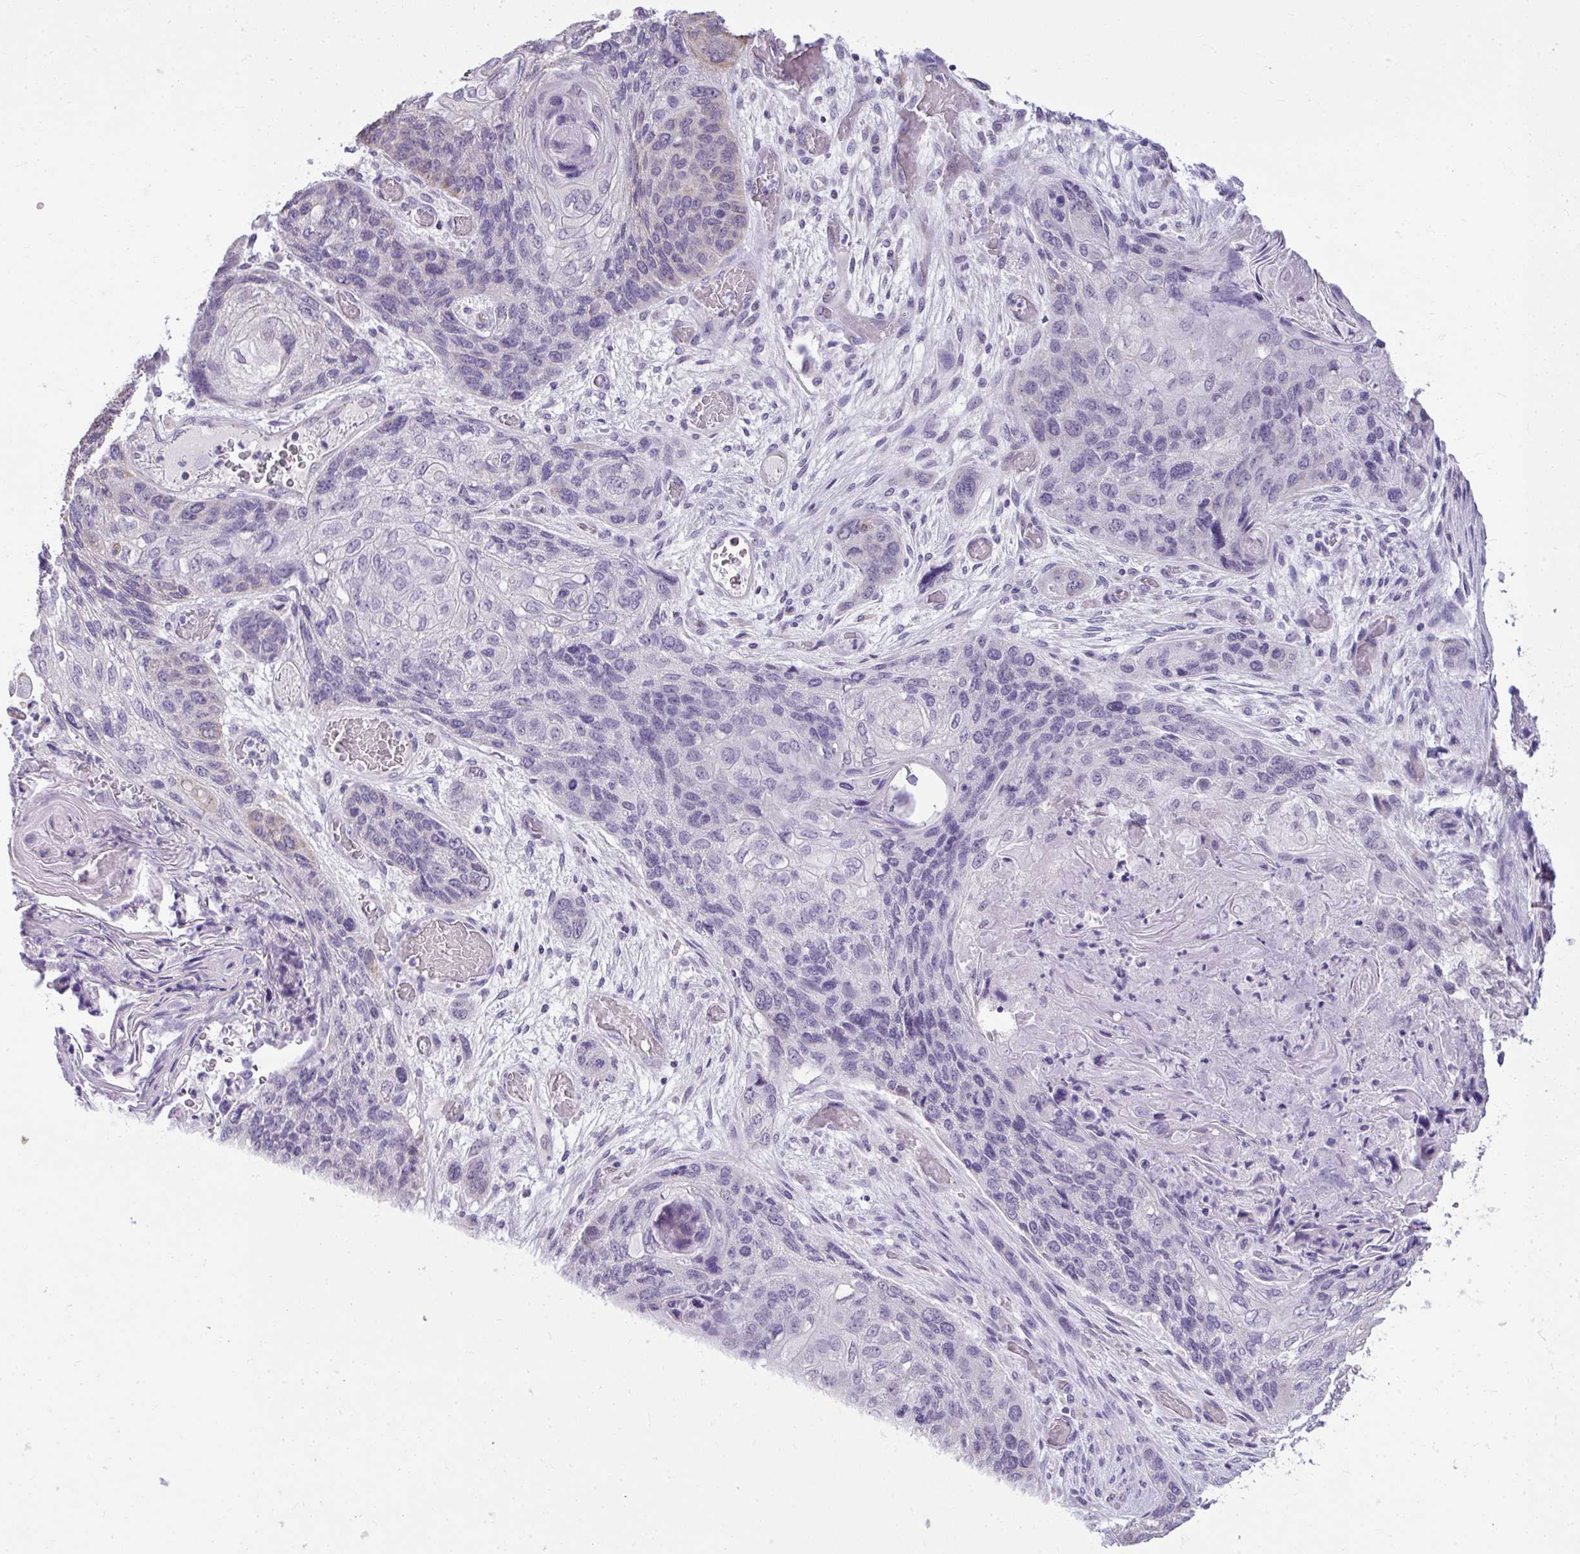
{"staining": {"intensity": "negative", "quantity": "none", "location": "none"}, "tissue": "lung cancer", "cell_type": "Tumor cells", "image_type": "cancer", "snomed": [{"axis": "morphology", "description": "Squamous cell carcinoma, NOS"}, {"axis": "morphology", "description": "Squamous cell carcinoma, metastatic, NOS"}, {"axis": "topography", "description": "Lymph node"}, {"axis": "topography", "description": "Lung"}], "caption": "Tumor cells show no significant positivity in metastatic squamous cell carcinoma (lung). (DAB (3,3'-diaminobenzidine) IHC visualized using brightfield microscopy, high magnification).", "gene": "NPPA", "patient": {"sex": "male", "age": 41}}